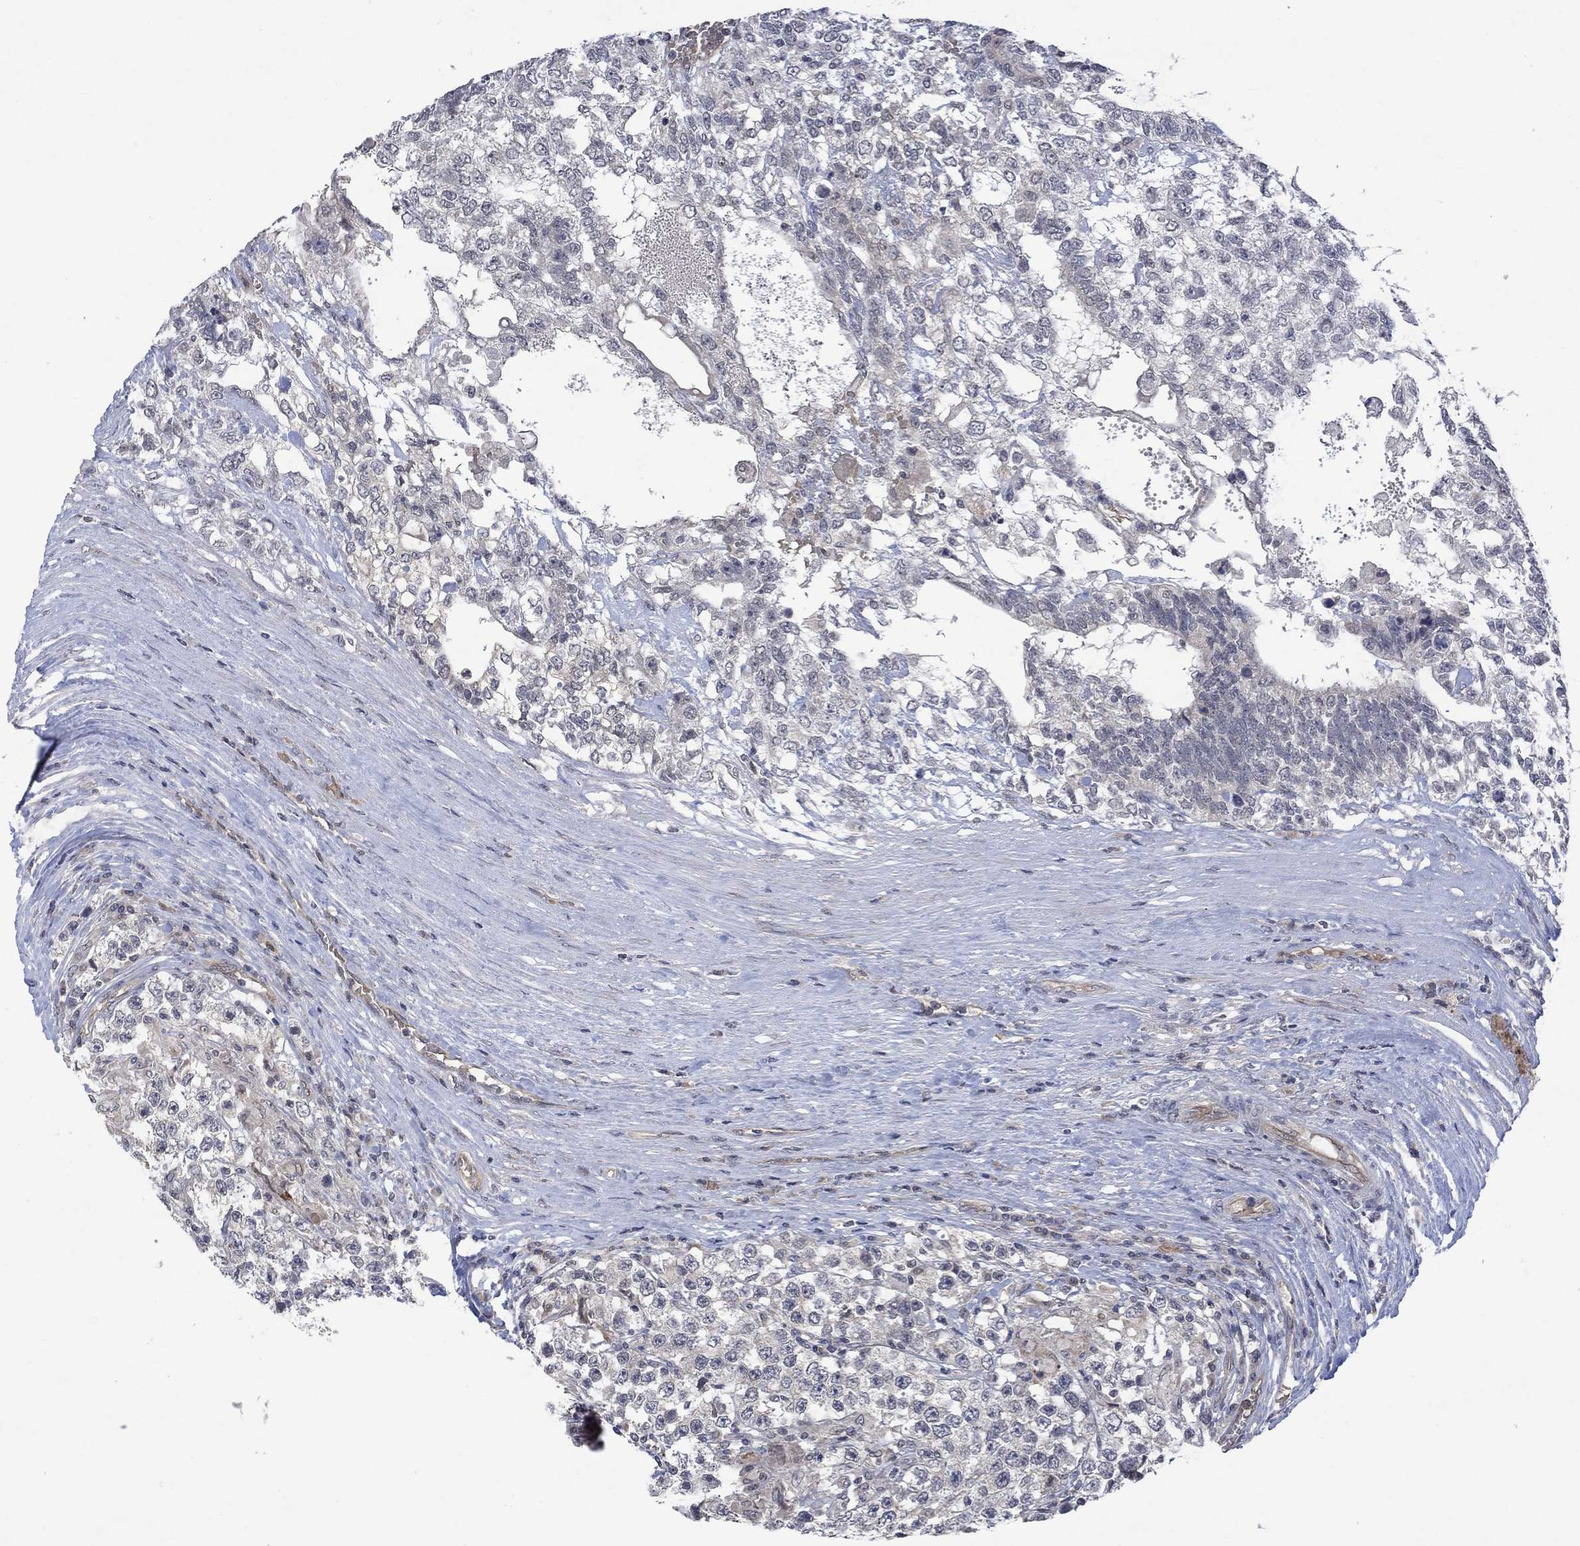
{"staining": {"intensity": "negative", "quantity": "none", "location": "none"}, "tissue": "testis cancer", "cell_type": "Tumor cells", "image_type": "cancer", "snomed": [{"axis": "morphology", "description": "Seminoma, NOS"}, {"axis": "morphology", "description": "Carcinoma, Embryonal, NOS"}, {"axis": "topography", "description": "Testis"}], "caption": "Embryonal carcinoma (testis) was stained to show a protein in brown. There is no significant positivity in tumor cells.", "gene": "GRIN2D", "patient": {"sex": "male", "age": 41}}